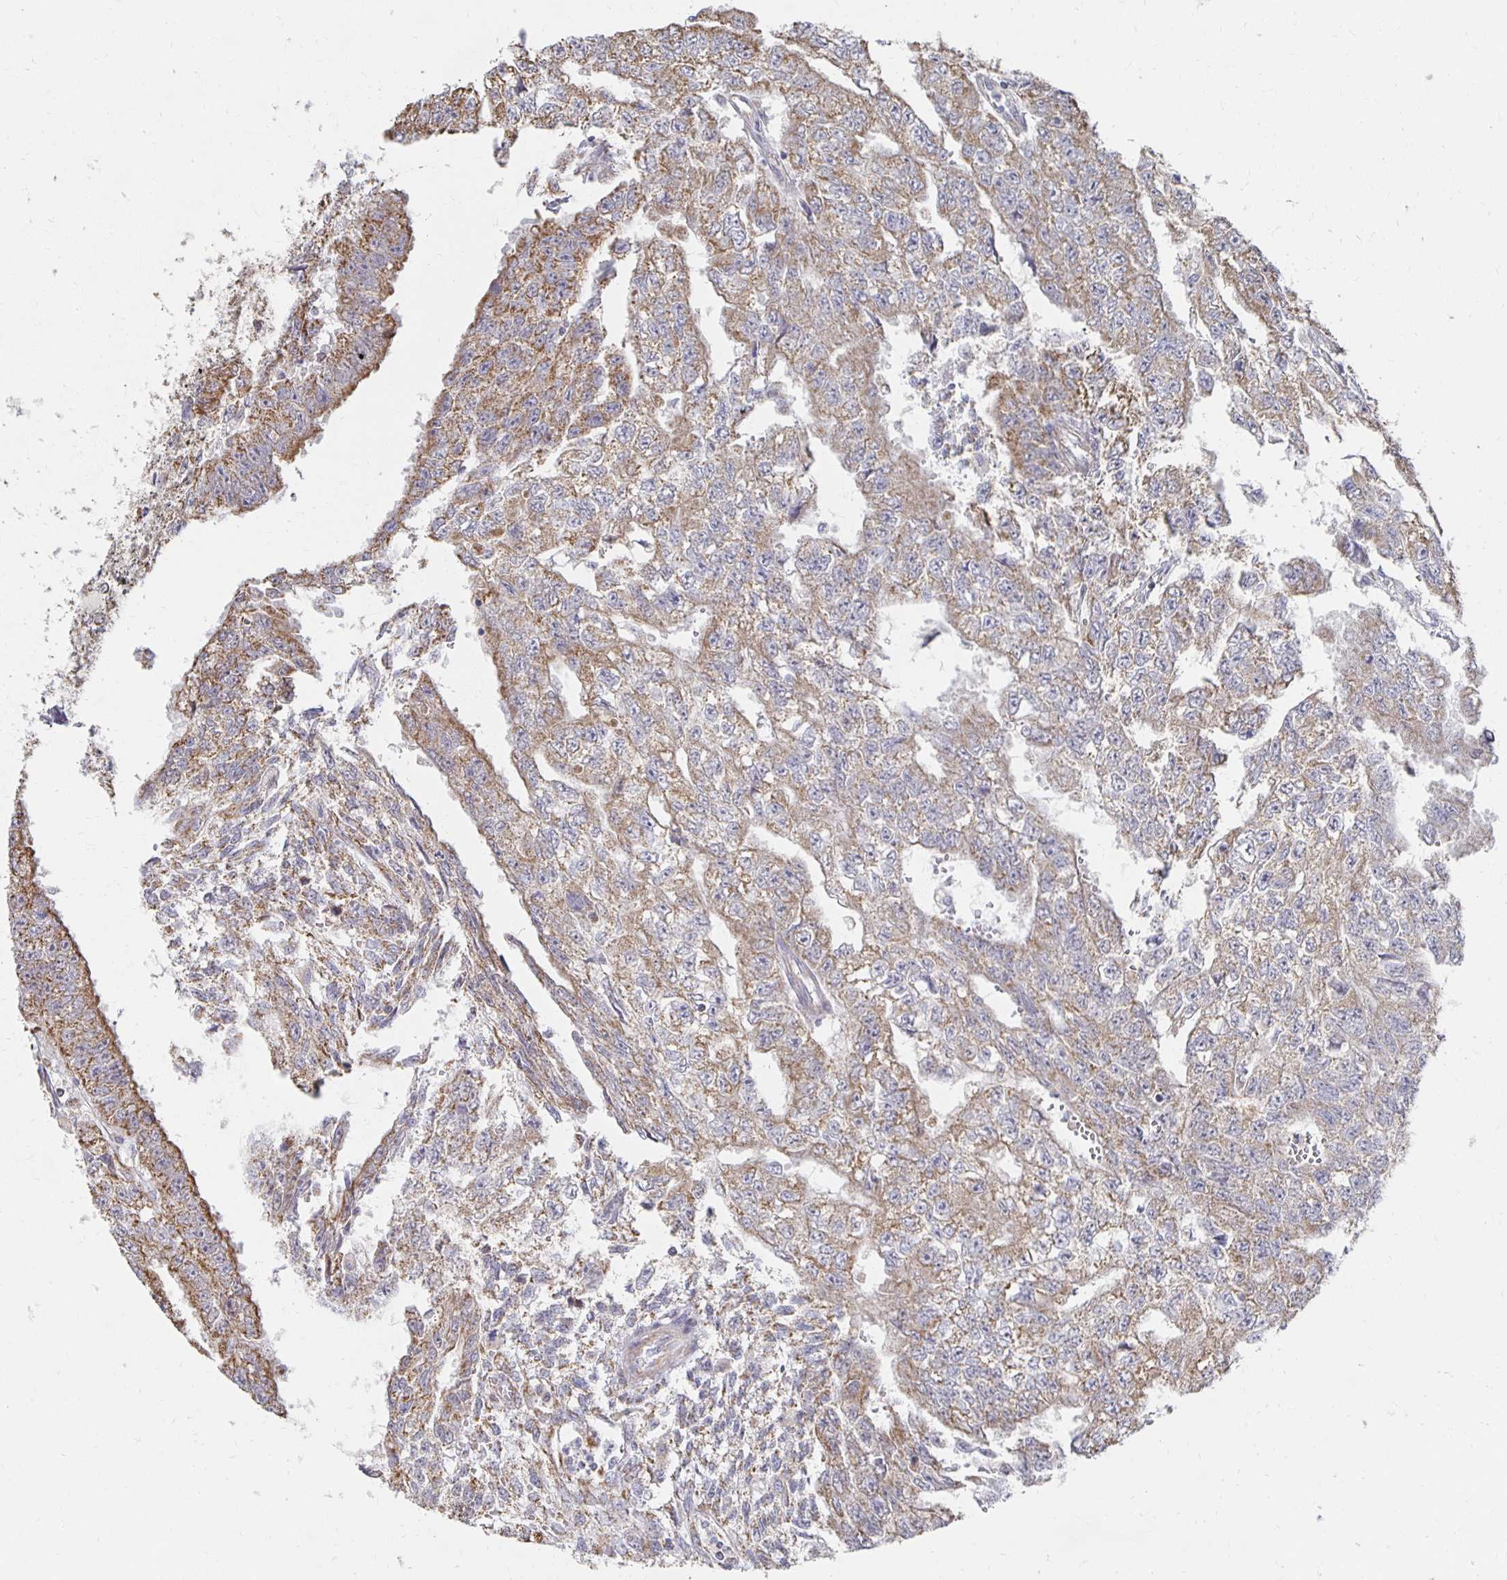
{"staining": {"intensity": "moderate", "quantity": "25%-75%", "location": "cytoplasmic/membranous"}, "tissue": "testis cancer", "cell_type": "Tumor cells", "image_type": "cancer", "snomed": [{"axis": "morphology", "description": "Carcinoma, Embryonal, NOS"}, {"axis": "morphology", "description": "Teratoma, malignant, NOS"}, {"axis": "topography", "description": "Testis"}], "caption": "IHC (DAB) staining of testis cancer exhibits moderate cytoplasmic/membranous protein expression in about 25%-75% of tumor cells.", "gene": "NKX2-8", "patient": {"sex": "male", "age": 24}}